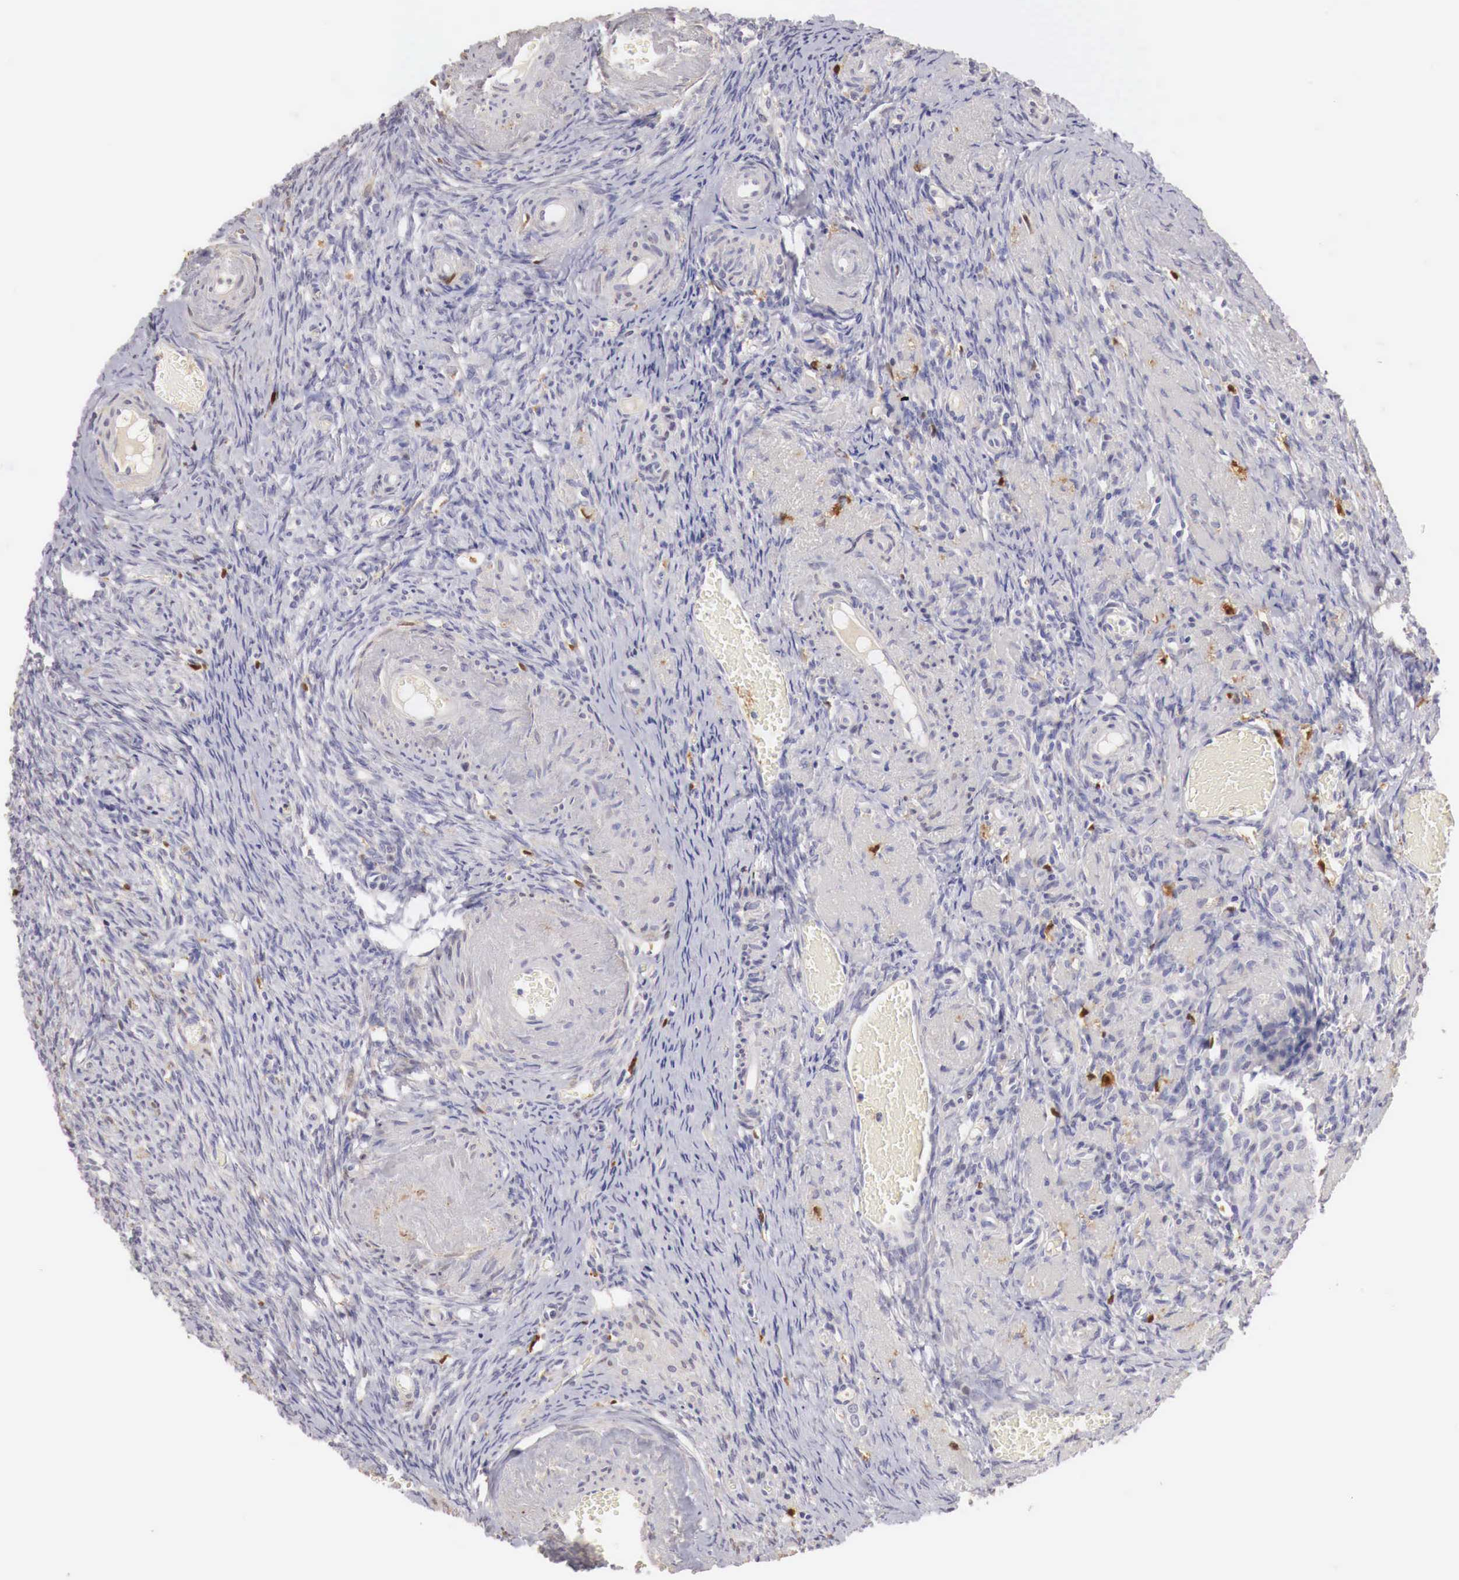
{"staining": {"intensity": "negative", "quantity": "none", "location": "none"}, "tissue": "ovary", "cell_type": "Ovarian stroma cells", "image_type": "normal", "snomed": [{"axis": "morphology", "description": "Normal tissue, NOS"}, {"axis": "topography", "description": "Ovary"}], "caption": "Immunohistochemistry of benign ovary reveals no positivity in ovarian stroma cells.", "gene": "RENBP", "patient": {"sex": "female", "age": 63}}